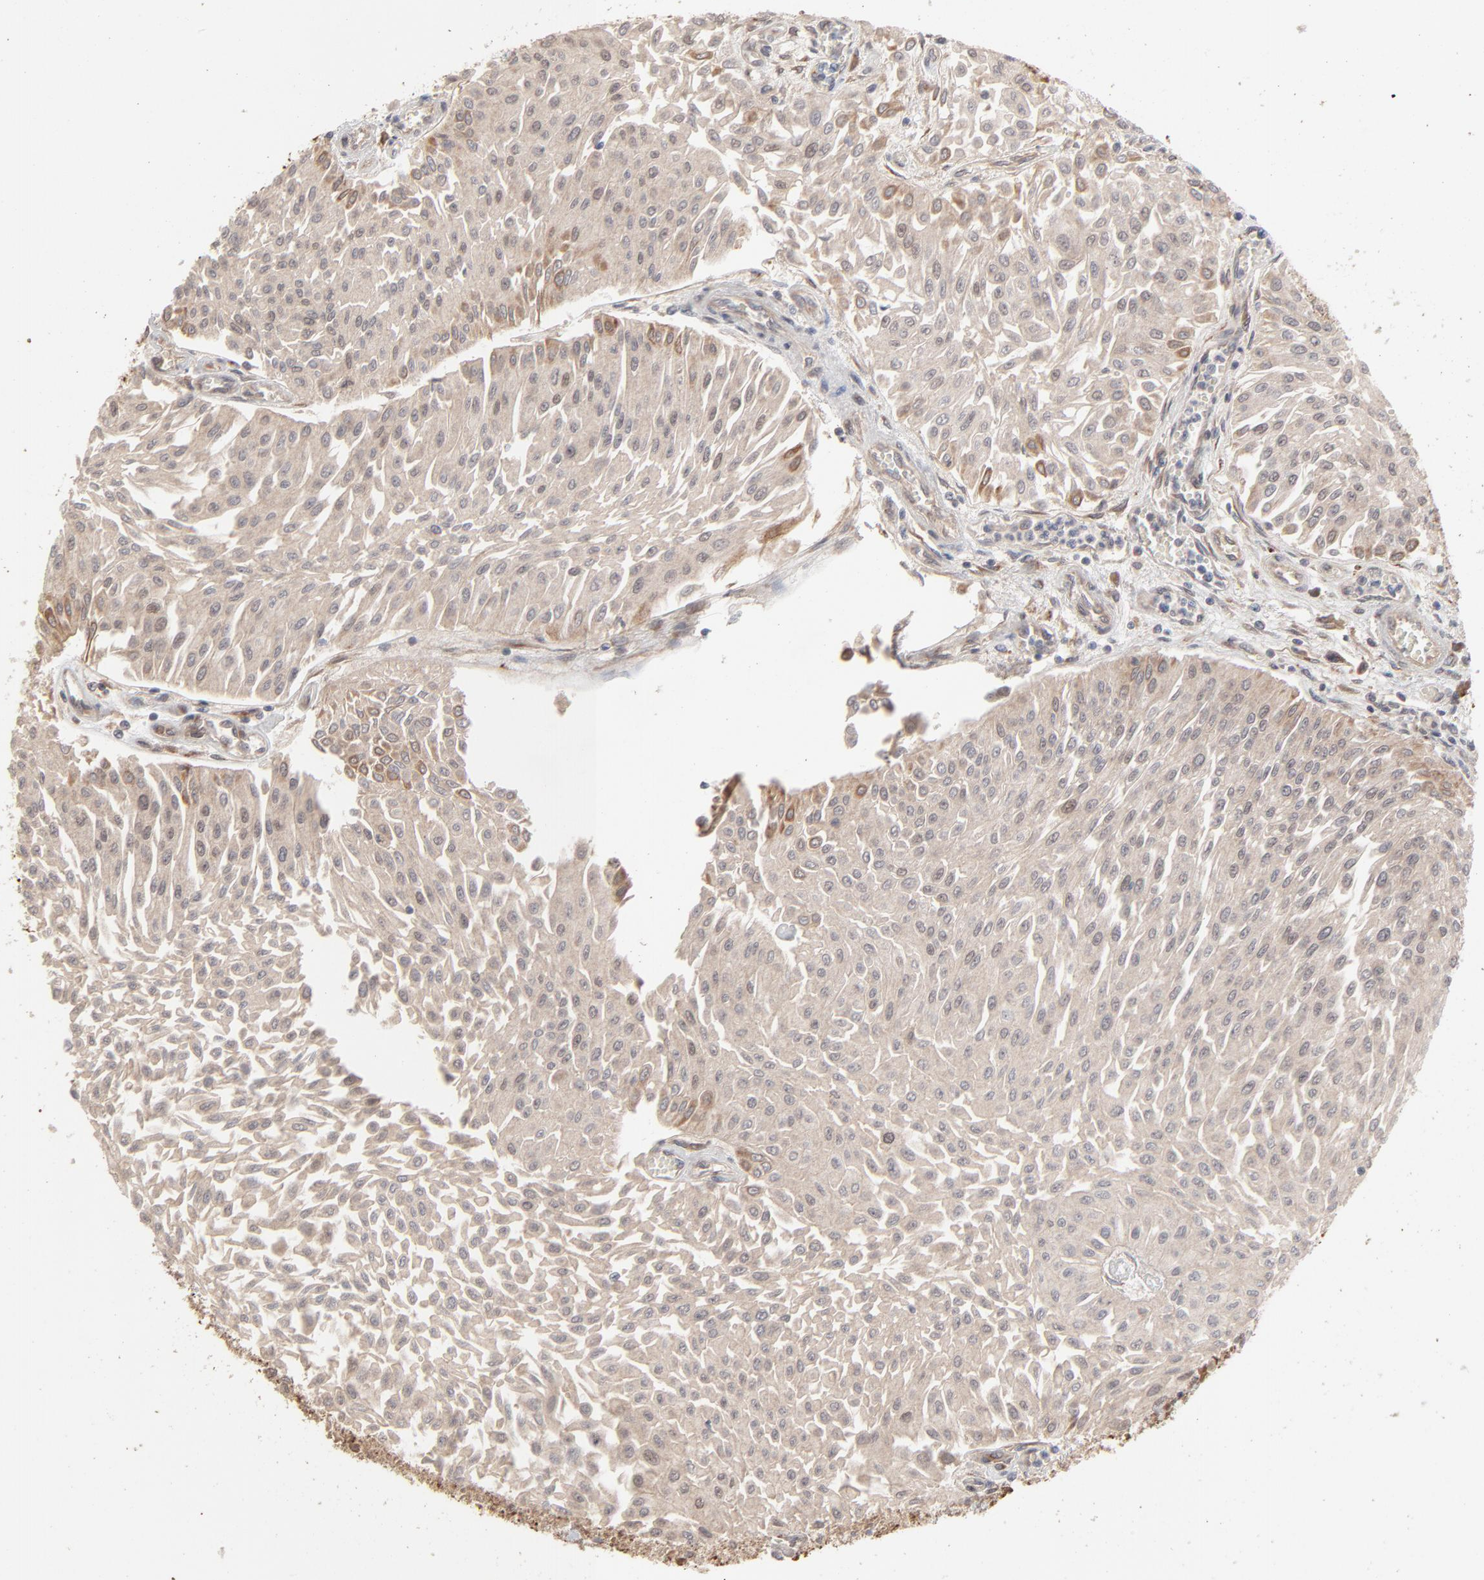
{"staining": {"intensity": "weak", "quantity": ">75%", "location": "cytoplasmic/membranous"}, "tissue": "urothelial cancer", "cell_type": "Tumor cells", "image_type": "cancer", "snomed": [{"axis": "morphology", "description": "Urothelial carcinoma, Low grade"}, {"axis": "topography", "description": "Urinary bladder"}], "caption": "Human urothelial carcinoma (low-grade) stained for a protein (brown) reveals weak cytoplasmic/membranous positive positivity in approximately >75% of tumor cells.", "gene": "SCFD1", "patient": {"sex": "male", "age": 86}}